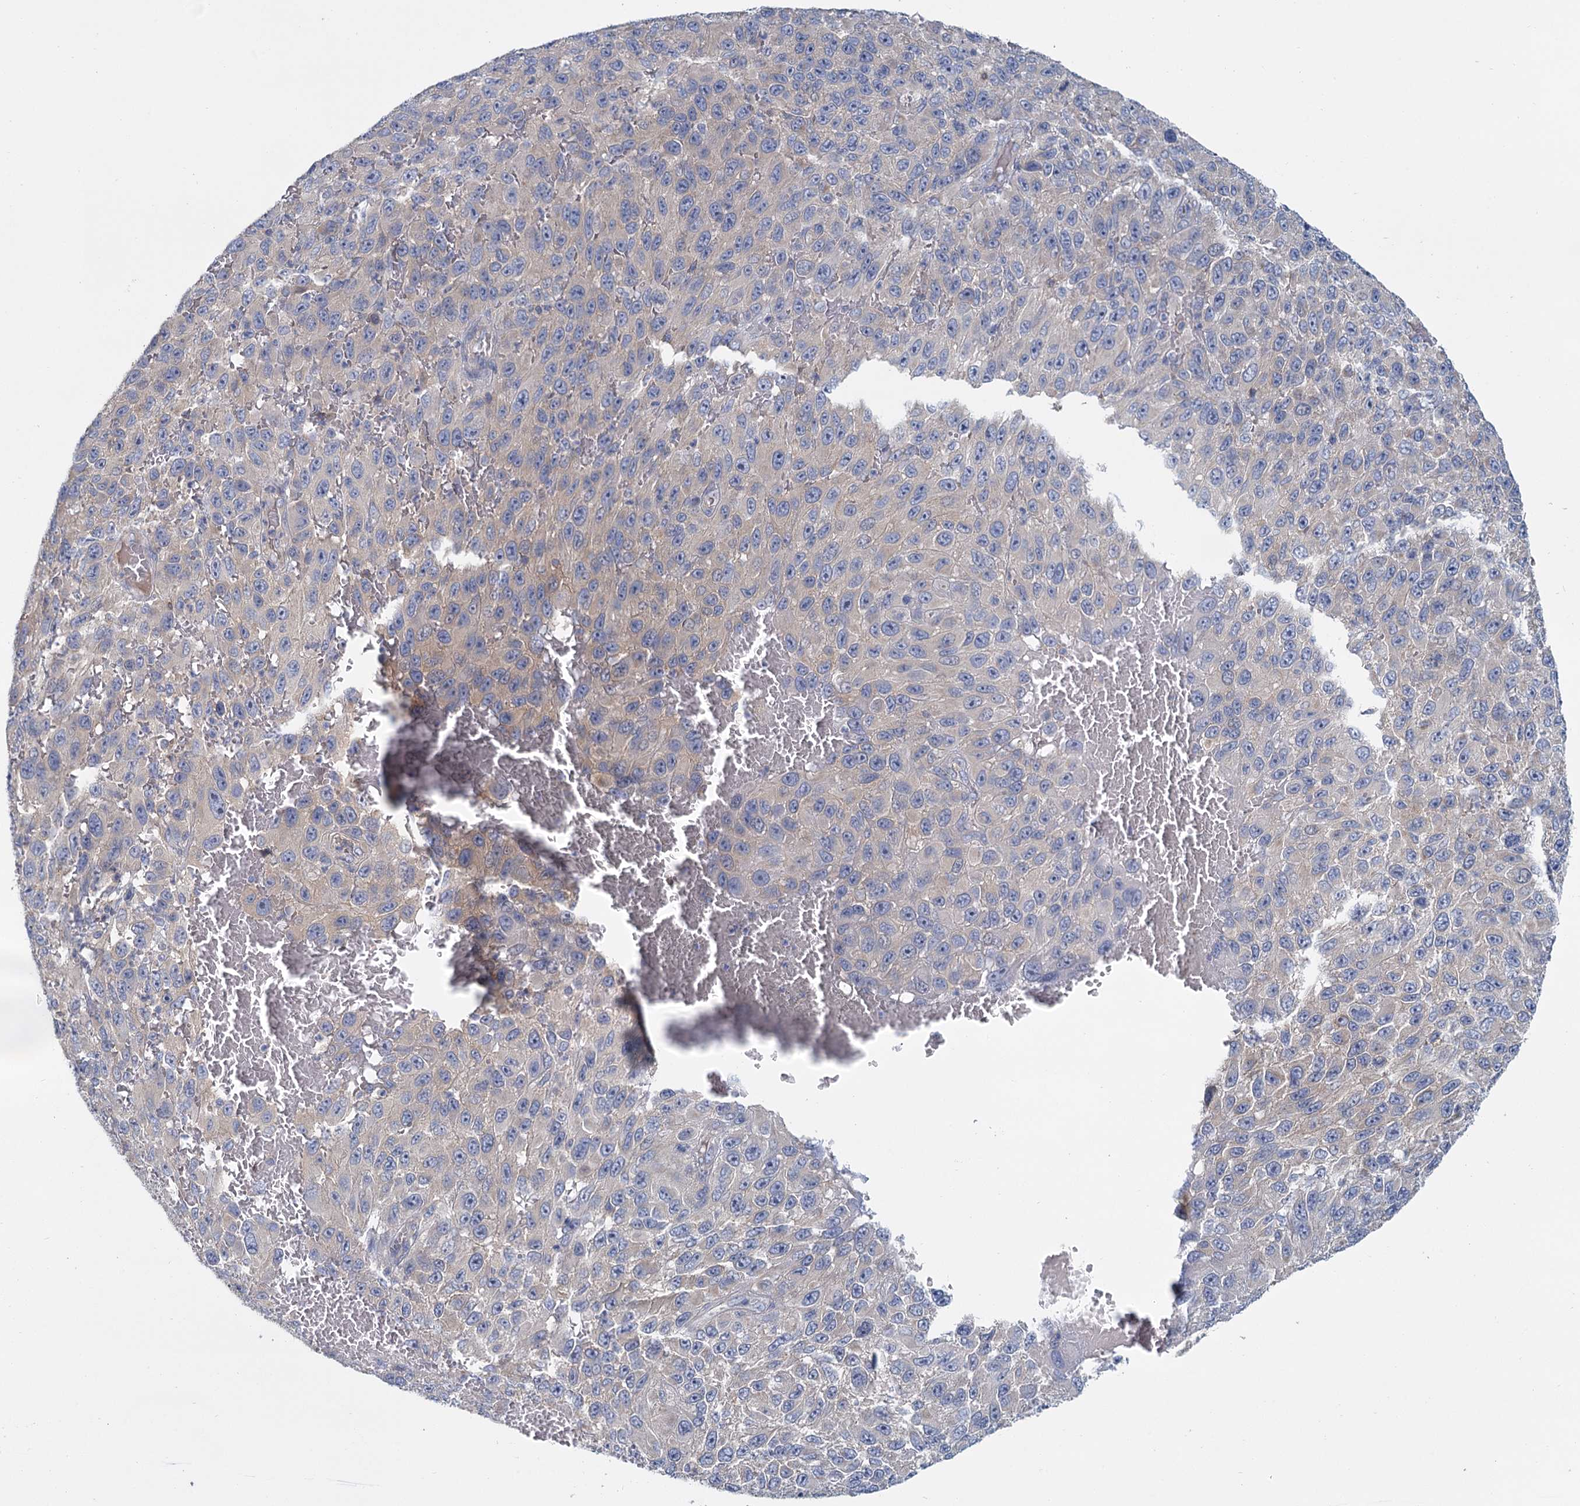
{"staining": {"intensity": "negative", "quantity": "none", "location": "none"}, "tissue": "melanoma", "cell_type": "Tumor cells", "image_type": "cancer", "snomed": [{"axis": "morphology", "description": "Normal tissue, NOS"}, {"axis": "morphology", "description": "Malignant melanoma, NOS"}, {"axis": "topography", "description": "Skin"}], "caption": "A photomicrograph of malignant melanoma stained for a protein exhibits no brown staining in tumor cells.", "gene": "ACSM3", "patient": {"sex": "female", "age": 96}}